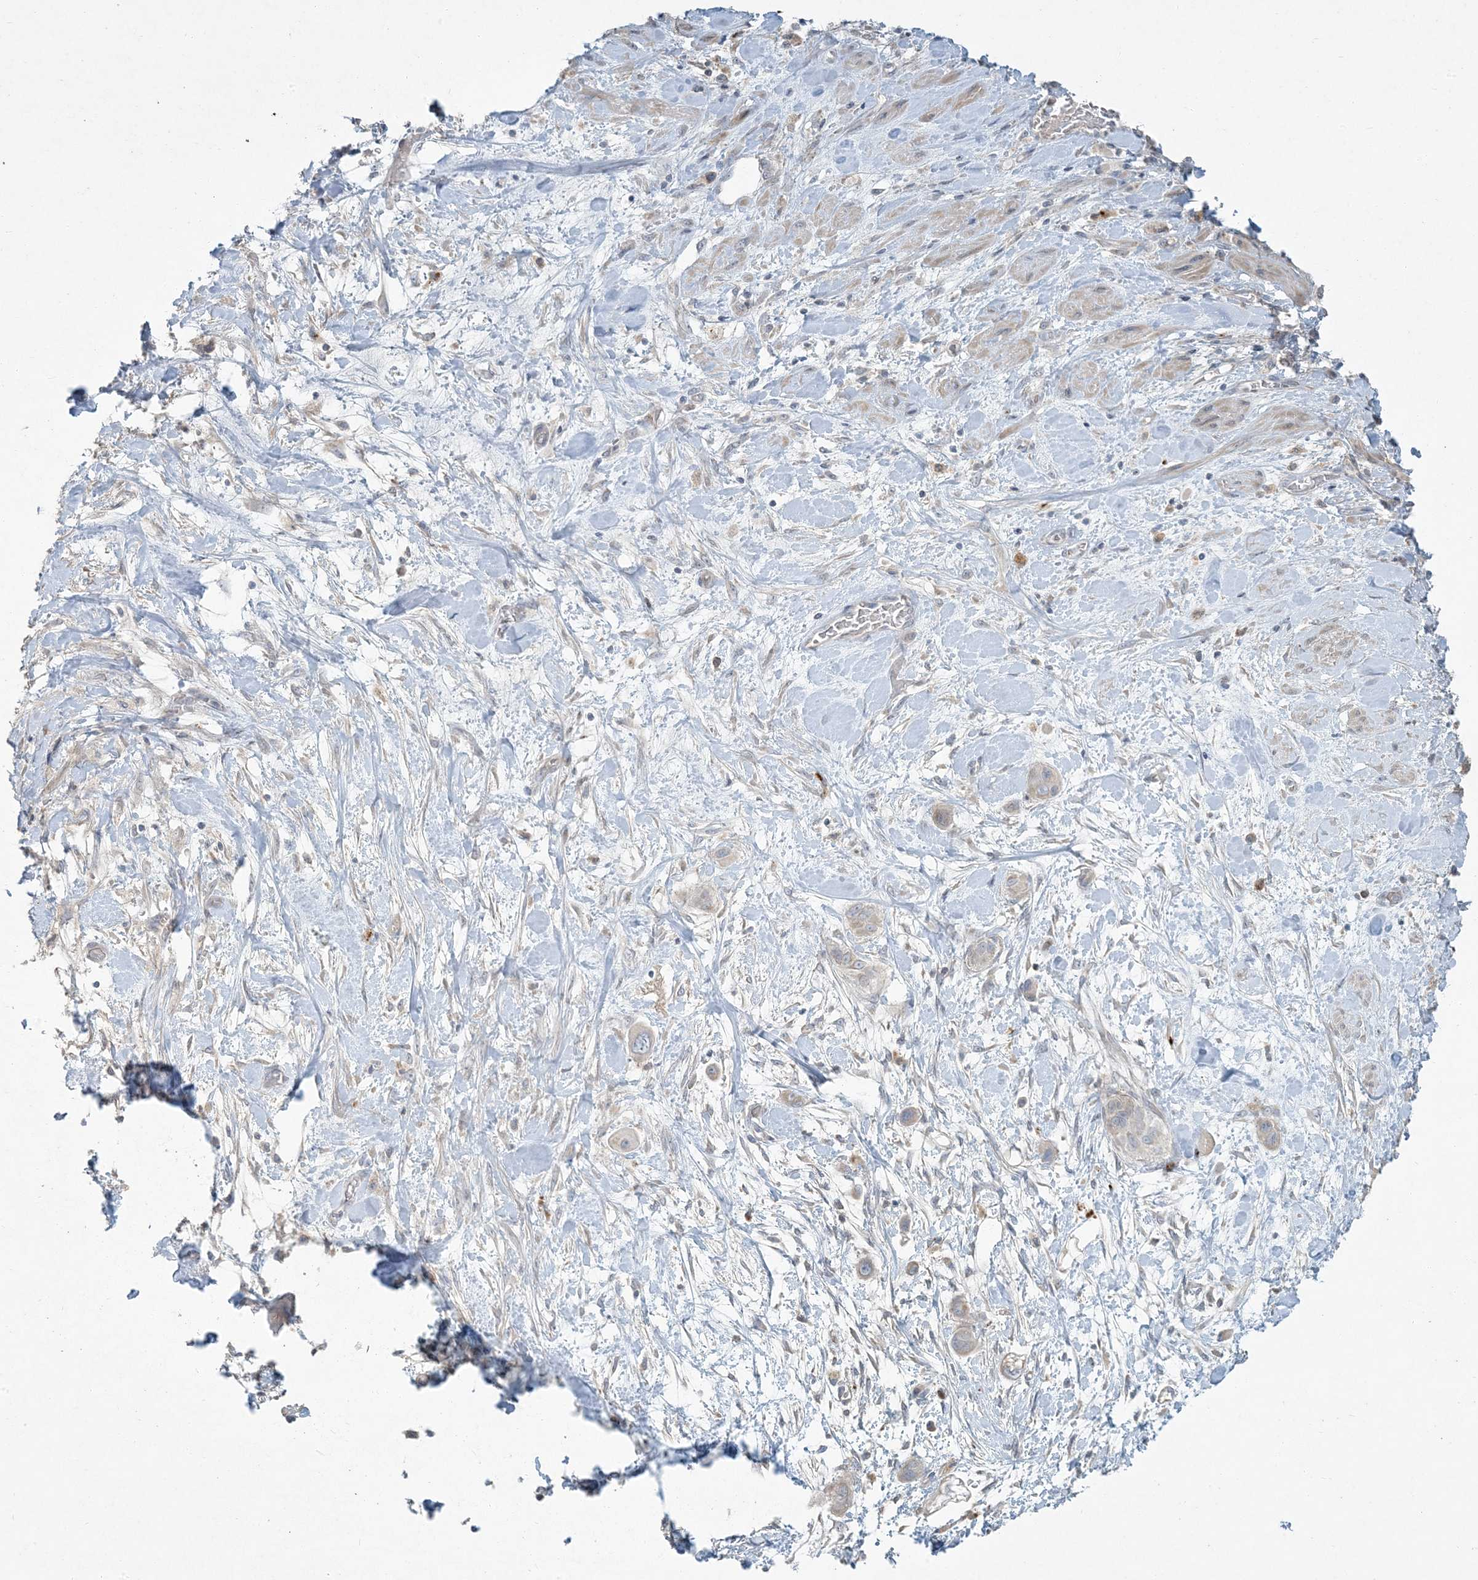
{"staining": {"intensity": "weak", "quantity": "25%-75%", "location": "cytoplasmic/membranous"}, "tissue": "pancreatic cancer", "cell_type": "Tumor cells", "image_type": "cancer", "snomed": [{"axis": "morphology", "description": "Adenocarcinoma, NOS"}, {"axis": "topography", "description": "Pancreas"}], "caption": "High-power microscopy captured an IHC photomicrograph of pancreatic cancer, revealing weak cytoplasmic/membranous staining in approximately 25%-75% of tumor cells.", "gene": "LTN1", "patient": {"sex": "male", "age": 68}}